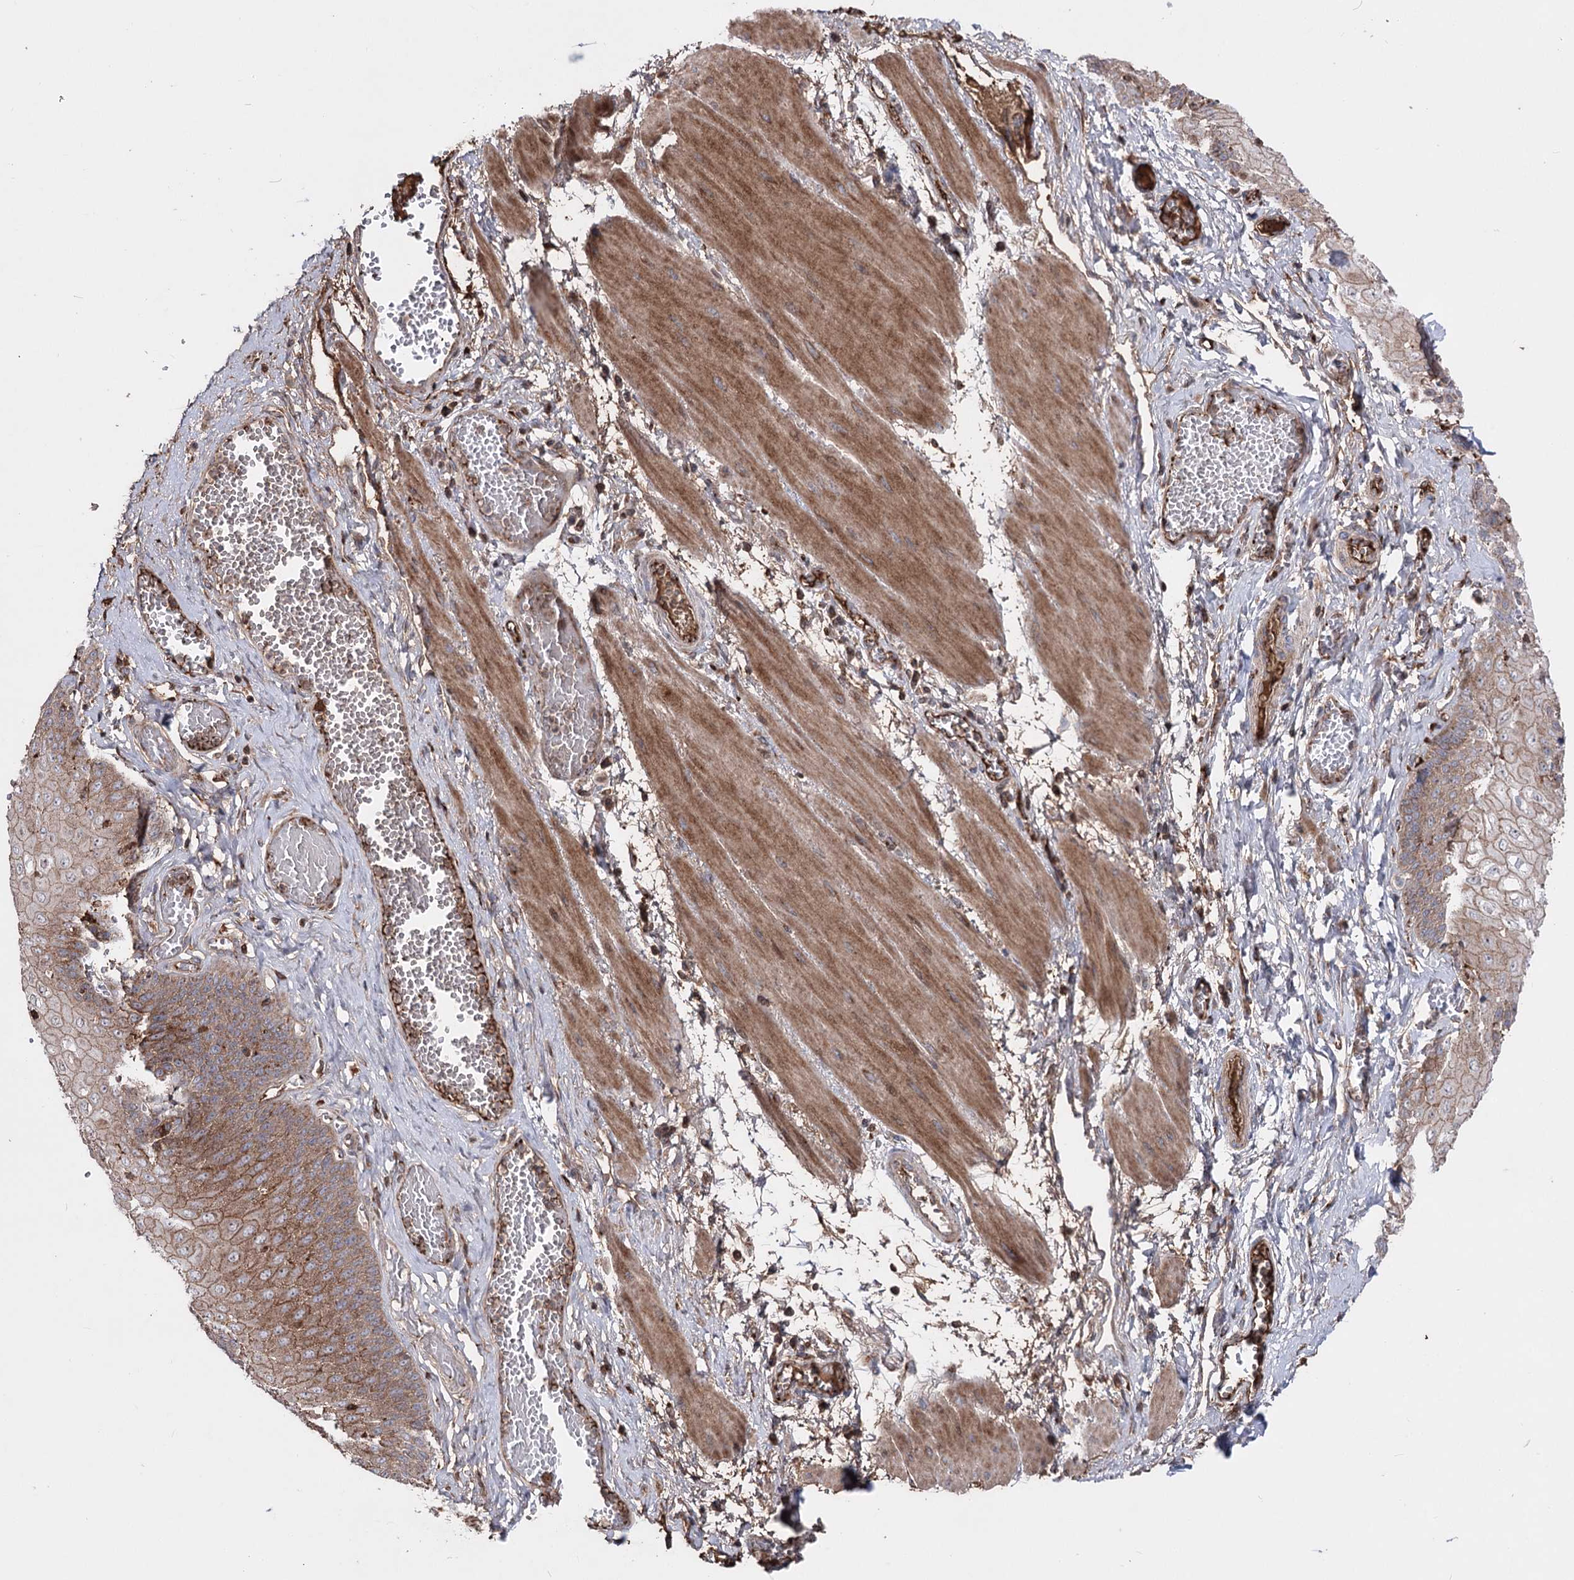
{"staining": {"intensity": "moderate", "quantity": ">75%", "location": "cytoplasmic/membranous"}, "tissue": "esophagus", "cell_type": "Squamous epithelial cells", "image_type": "normal", "snomed": [{"axis": "morphology", "description": "Normal tissue, NOS"}, {"axis": "topography", "description": "Esophagus"}], "caption": "Esophagus stained for a protein (brown) displays moderate cytoplasmic/membranous positive positivity in about >75% of squamous epithelial cells.", "gene": "ARHGAP20", "patient": {"sex": "male", "age": 60}}